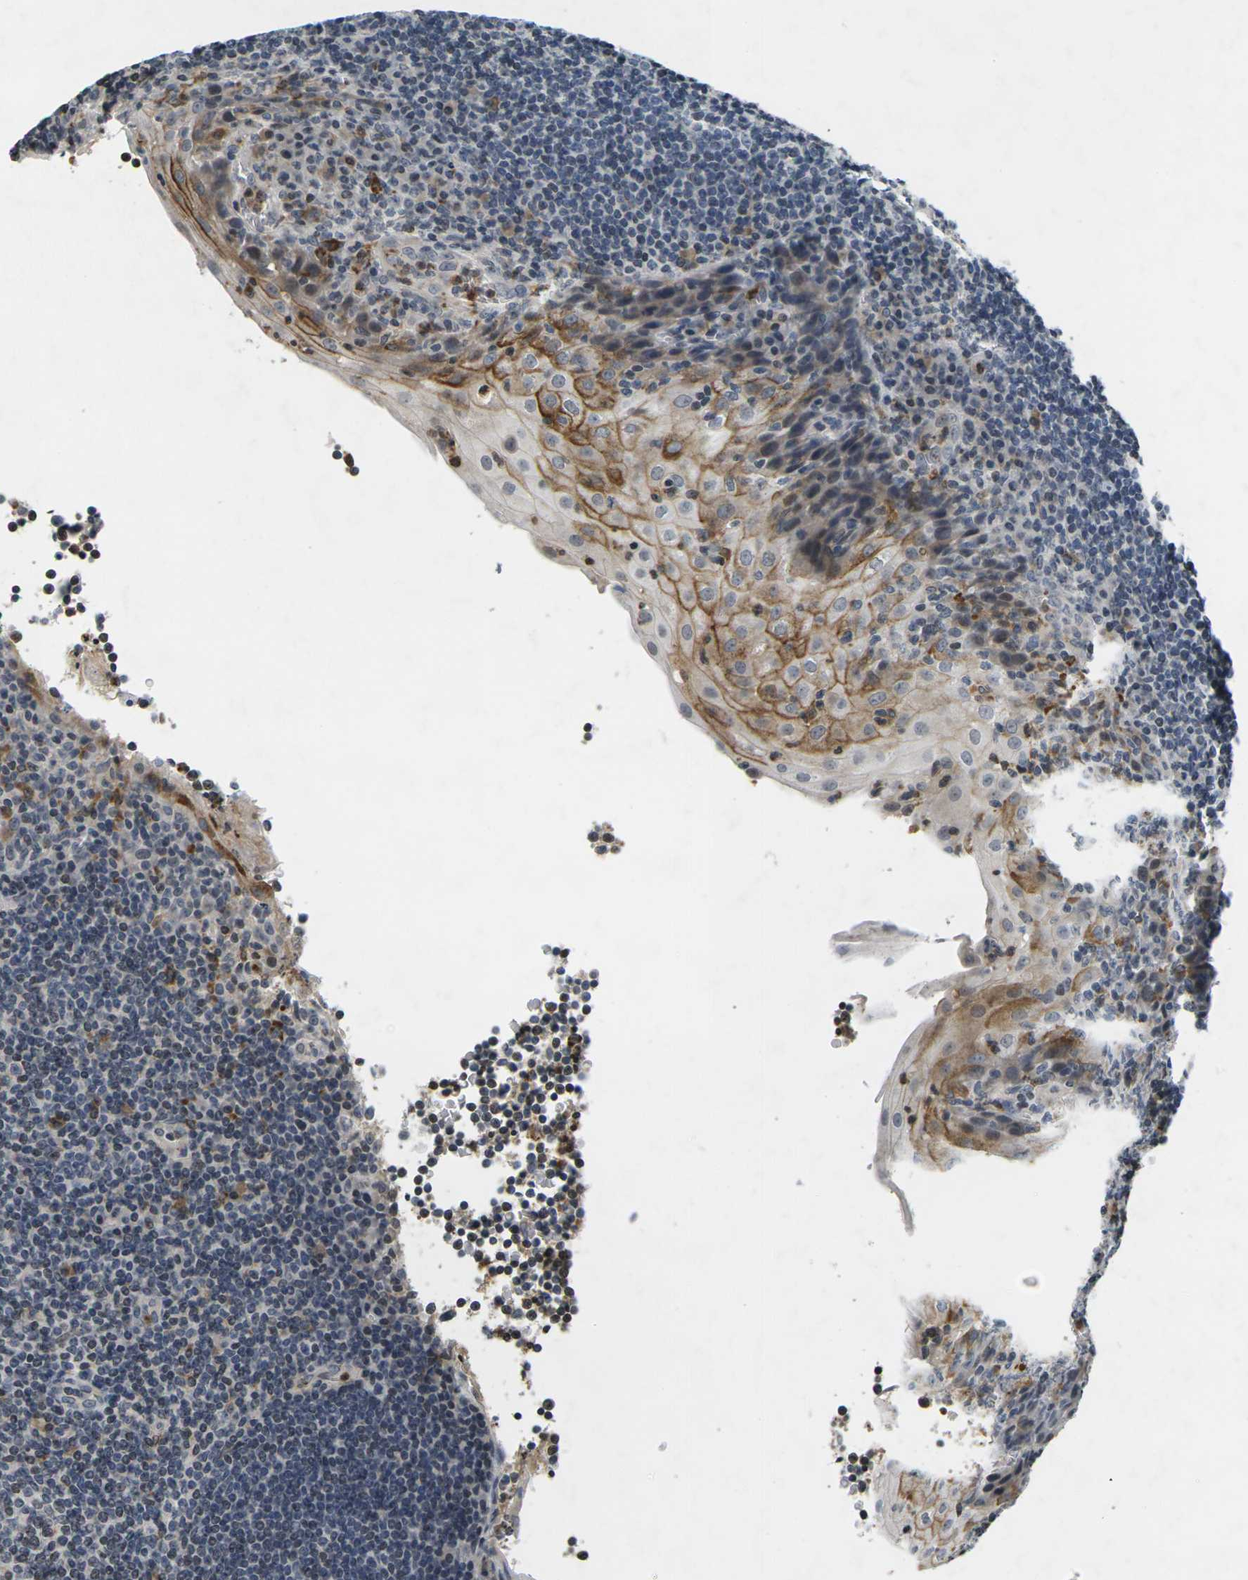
{"staining": {"intensity": "weak", "quantity": "<25%", "location": "nuclear"}, "tissue": "tonsil", "cell_type": "Germinal center cells", "image_type": "normal", "snomed": [{"axis": "morphology", "description": "Normal tissue, NOS"}, {"axis": "topography", "description": "Tonsil"}], "caption": "The histopathology image demonstrates no staining of germinal center cells in normal tonsil. (IHC, brightfield microscopy, high magnification).", "gene": "C1QC", "patient": {"sex": "male", "age": 37}}